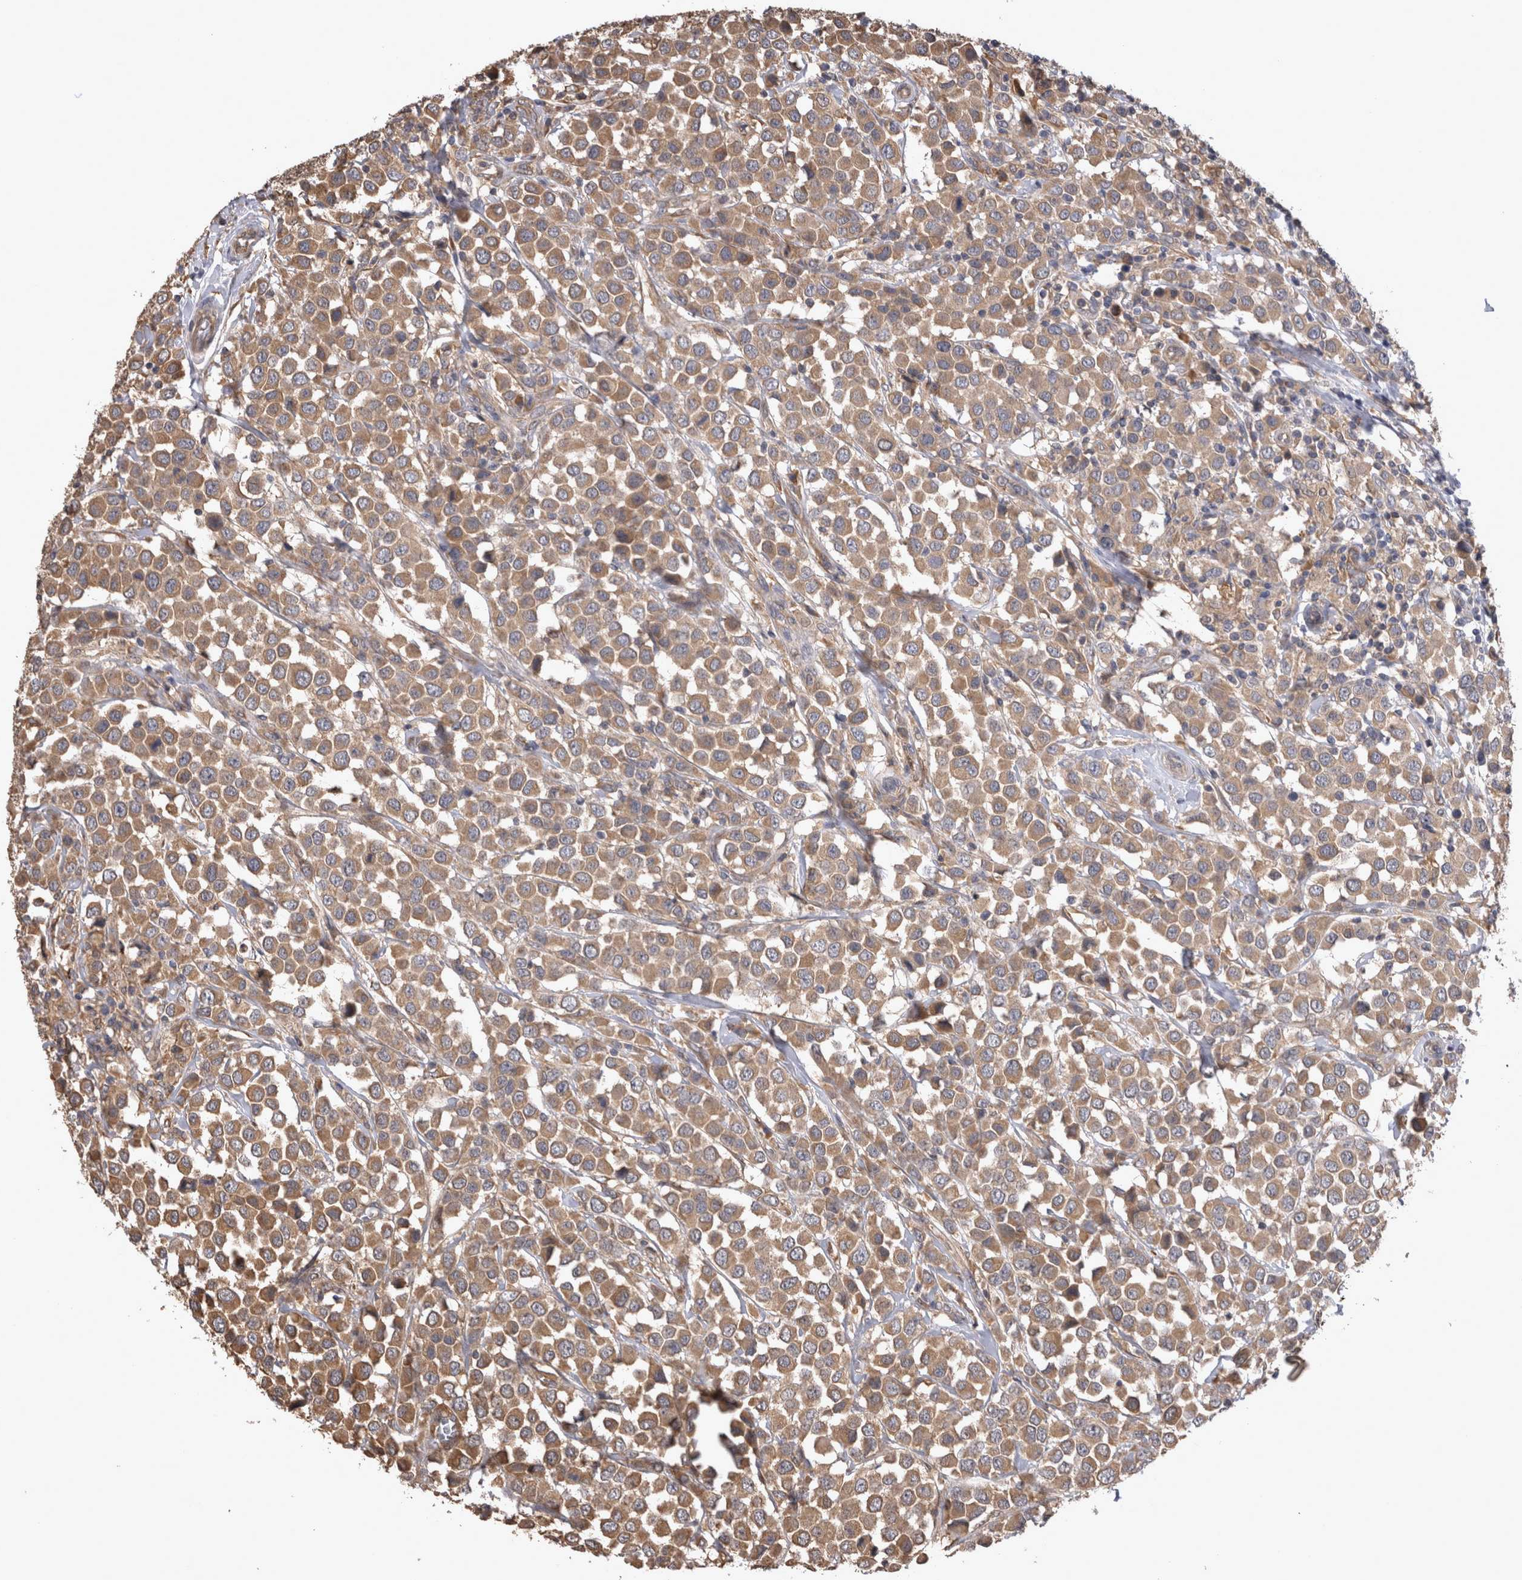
{"staining": {"intensity": "moderate", "quantity": ">75%", "location": "cytoplasmic/membranous"}, "tissue": "breast cancer", "cell_type": "Tumor cells", "image_type": "cancer", "snomed": [{"axis": "morphology", "description": "Duct carcinoma"}, {"axis": "topography", "description": "Breast"}], "caption": "Intraductal carcinoma (breast) stained with immunohistochemistry (IHC) exhibits moderate cytoplasmic/membranous positivity in about >75% of tumor cells.", "gene": "TMED7", "patient": {"sex": "female", "age": 61}}